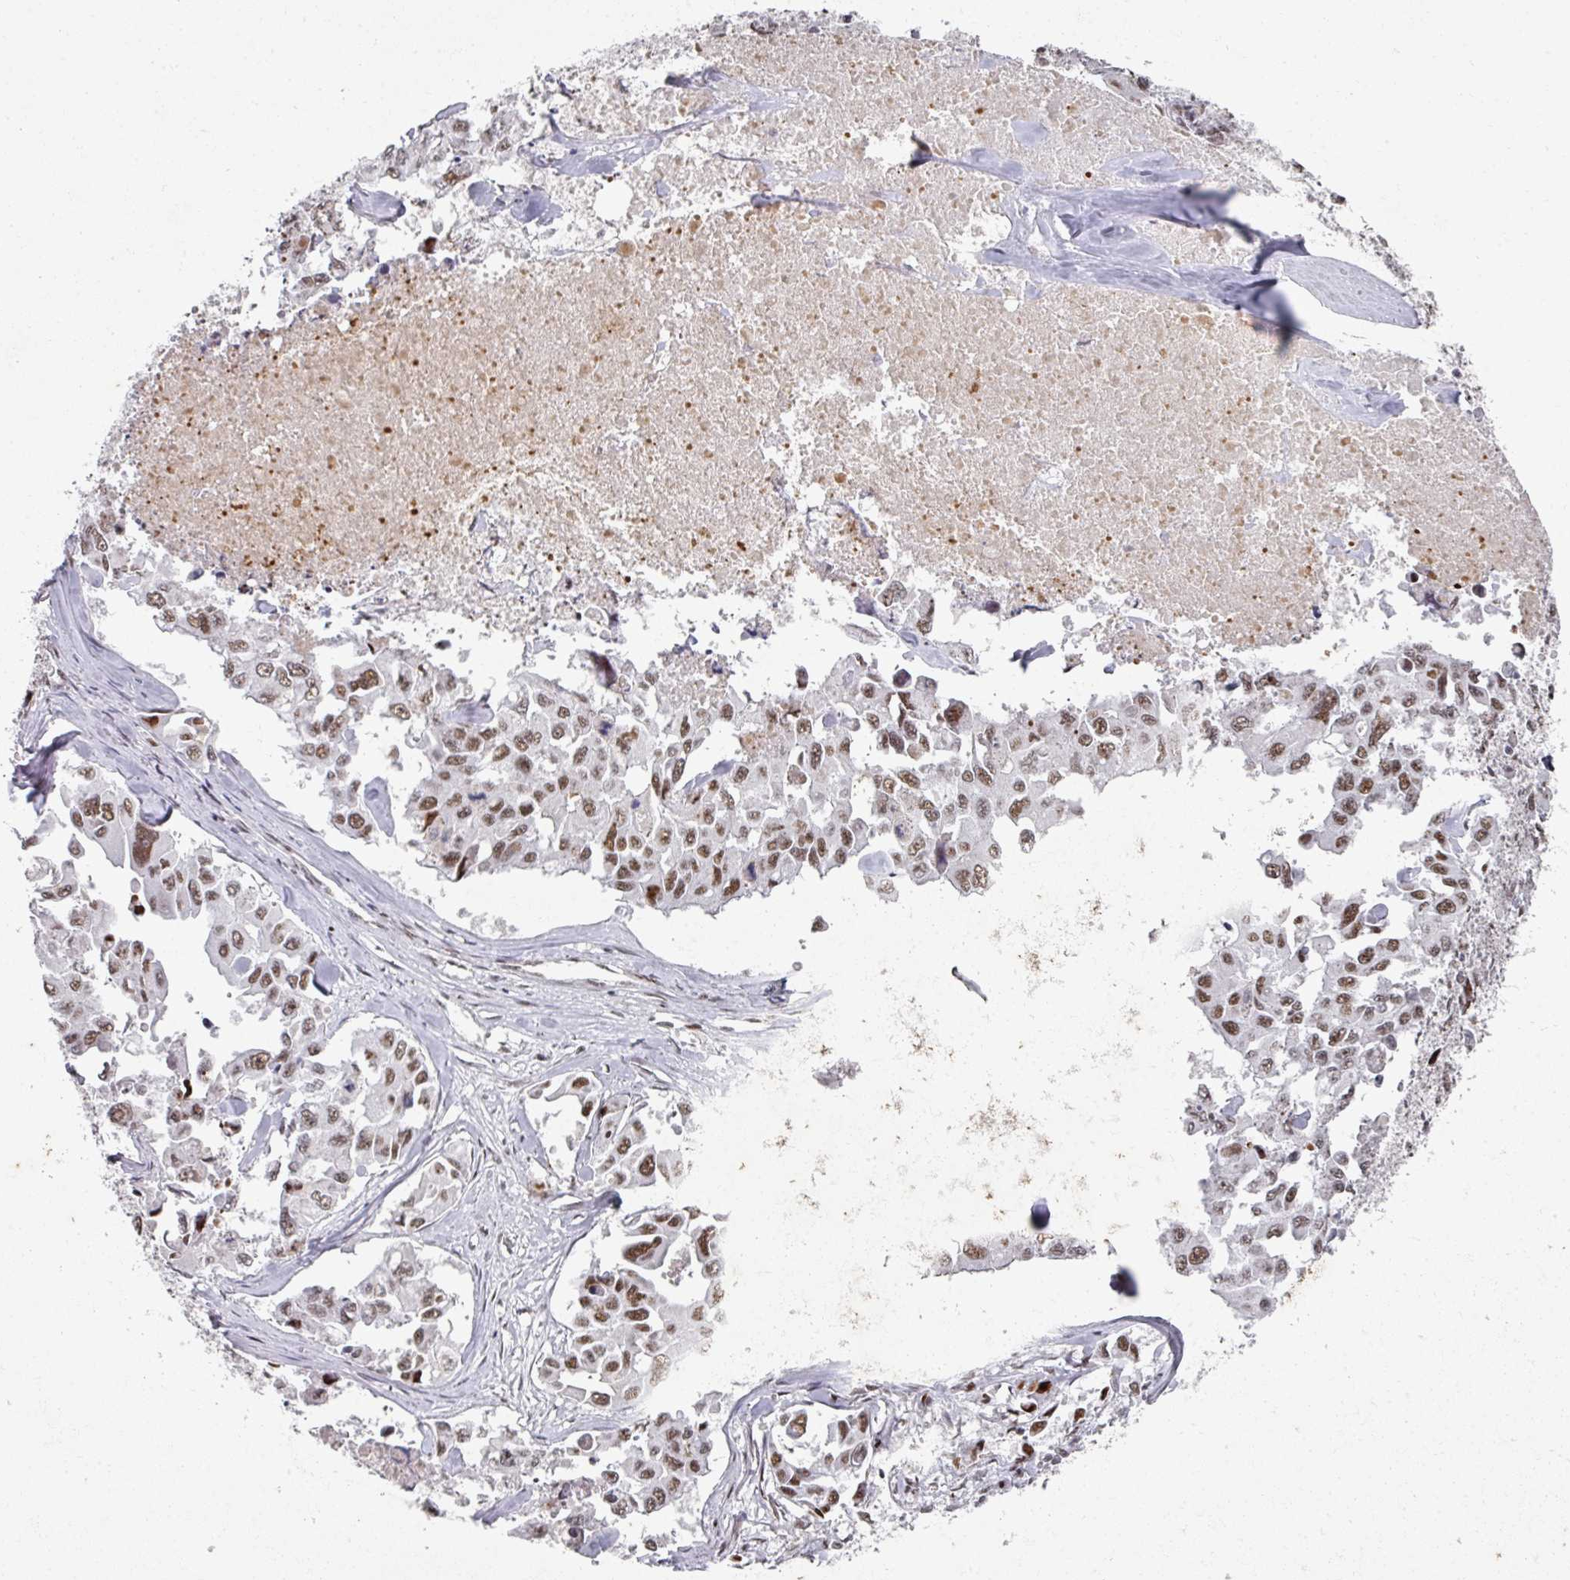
{"staining": {"intensity": "moderate", "quantity": ">75%", "location": "nuclear"}, "tissue": "lung cancer", "cell_type": "Tumor cells", "image_type": "cancer", "snomed": [{"axis": "morphology", "description": "Adenocarcinoma, NOS"}, {"axis": "topography", "description": "Lung"}], "caption": "This histopathology image reveals IHC staining of lung cancer (adenocarcinoma), with medium moderate nuclear positivity in about >75% of tumor cells.", "gene": "SF3B5", "patient": {"sex": "male", "age": 64}}